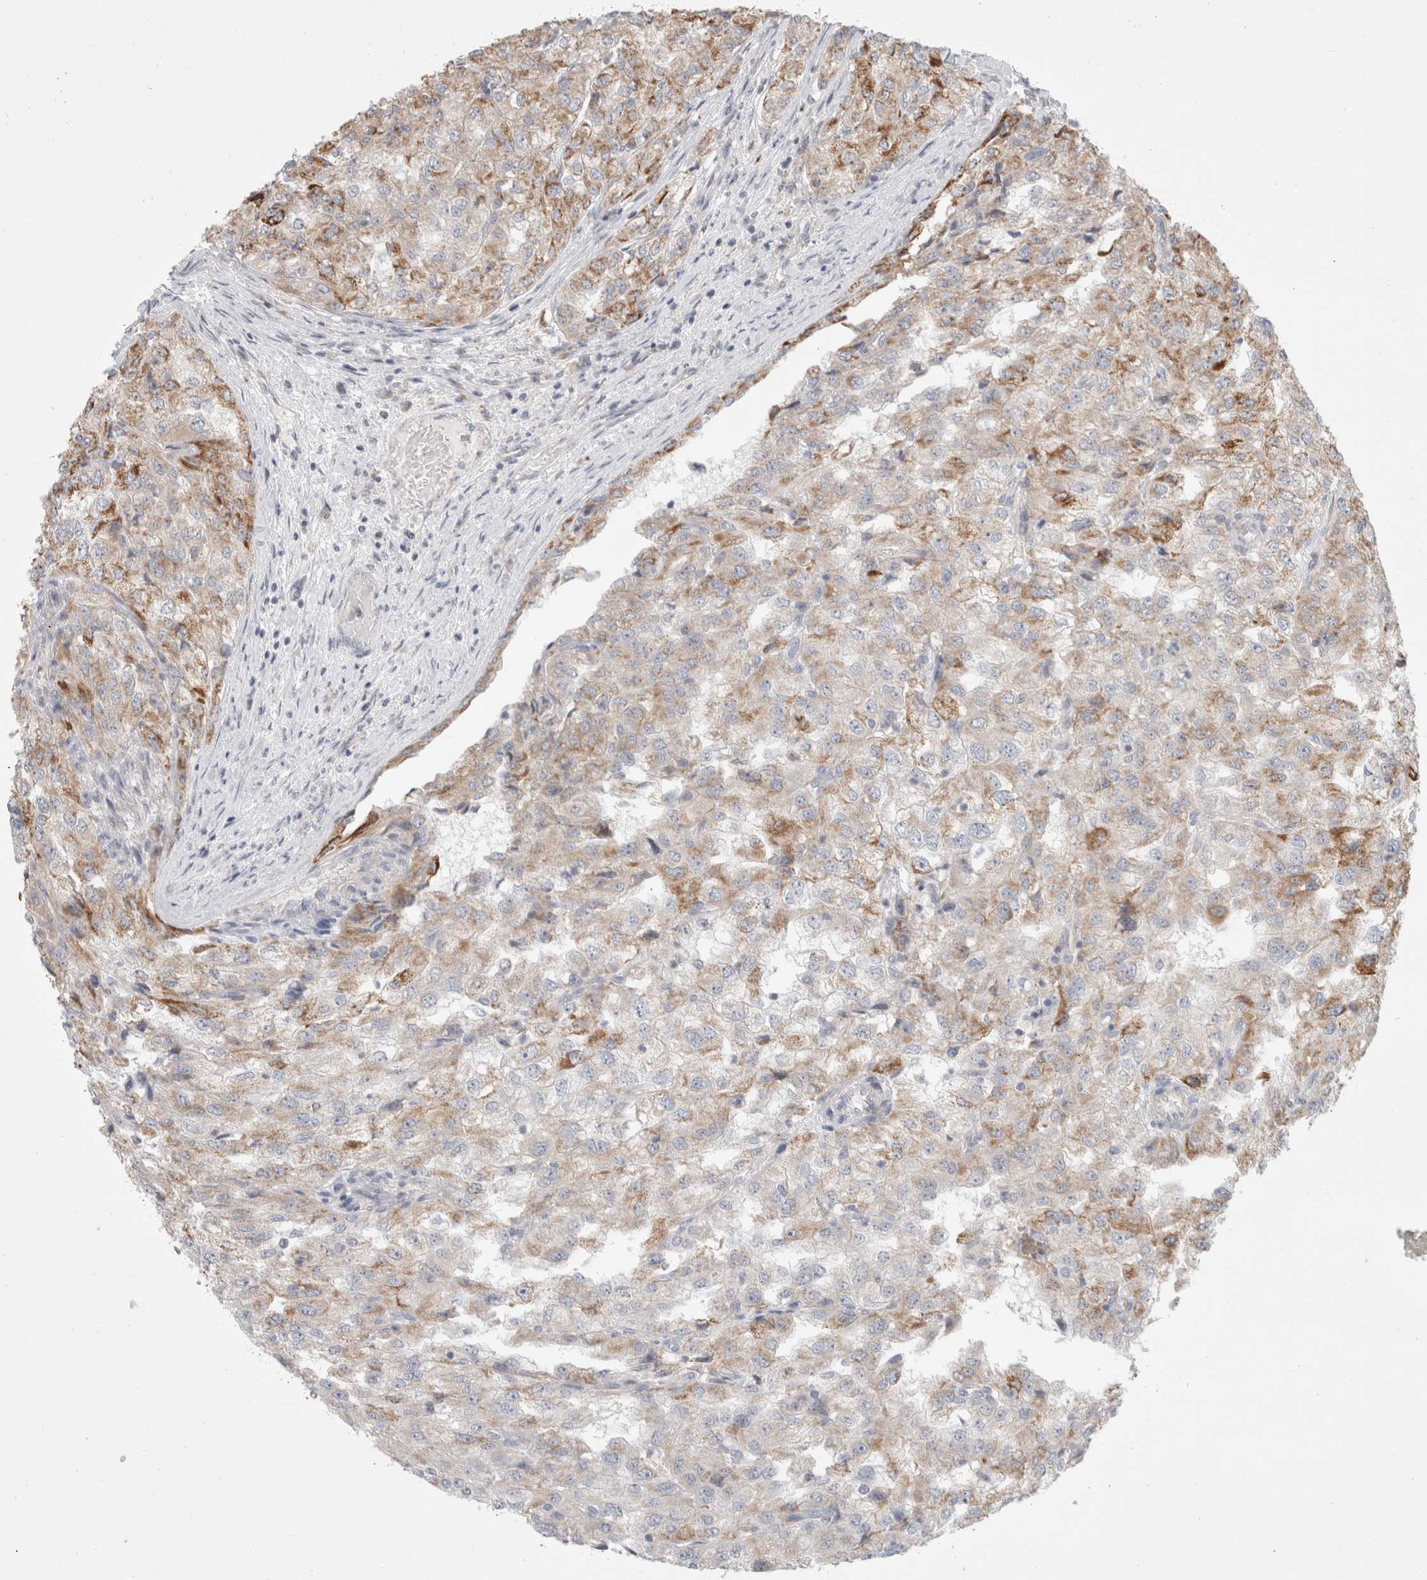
{"staining": {"intensity": "moderate", "quantity": "<25%", "location": "cytoplasmic/membranous"}, "tissue": "renal cancer", "cell_type": "Tumor cells", "image_type": "cancer", "snomed": [{"axis": "morphology", "description": "Adenocarcinoma, NOS"}, {"axis": "topography", "description": "Kidney"}], "caption": "Immunohistochemical staining of human renal adenocarcinoma shows low levels of moderate cytoplasmic/membranous protein staining in approximately <25% of tumor cells.", "gene": "HROB", "patient": {"sex": "female", "age": 54}}